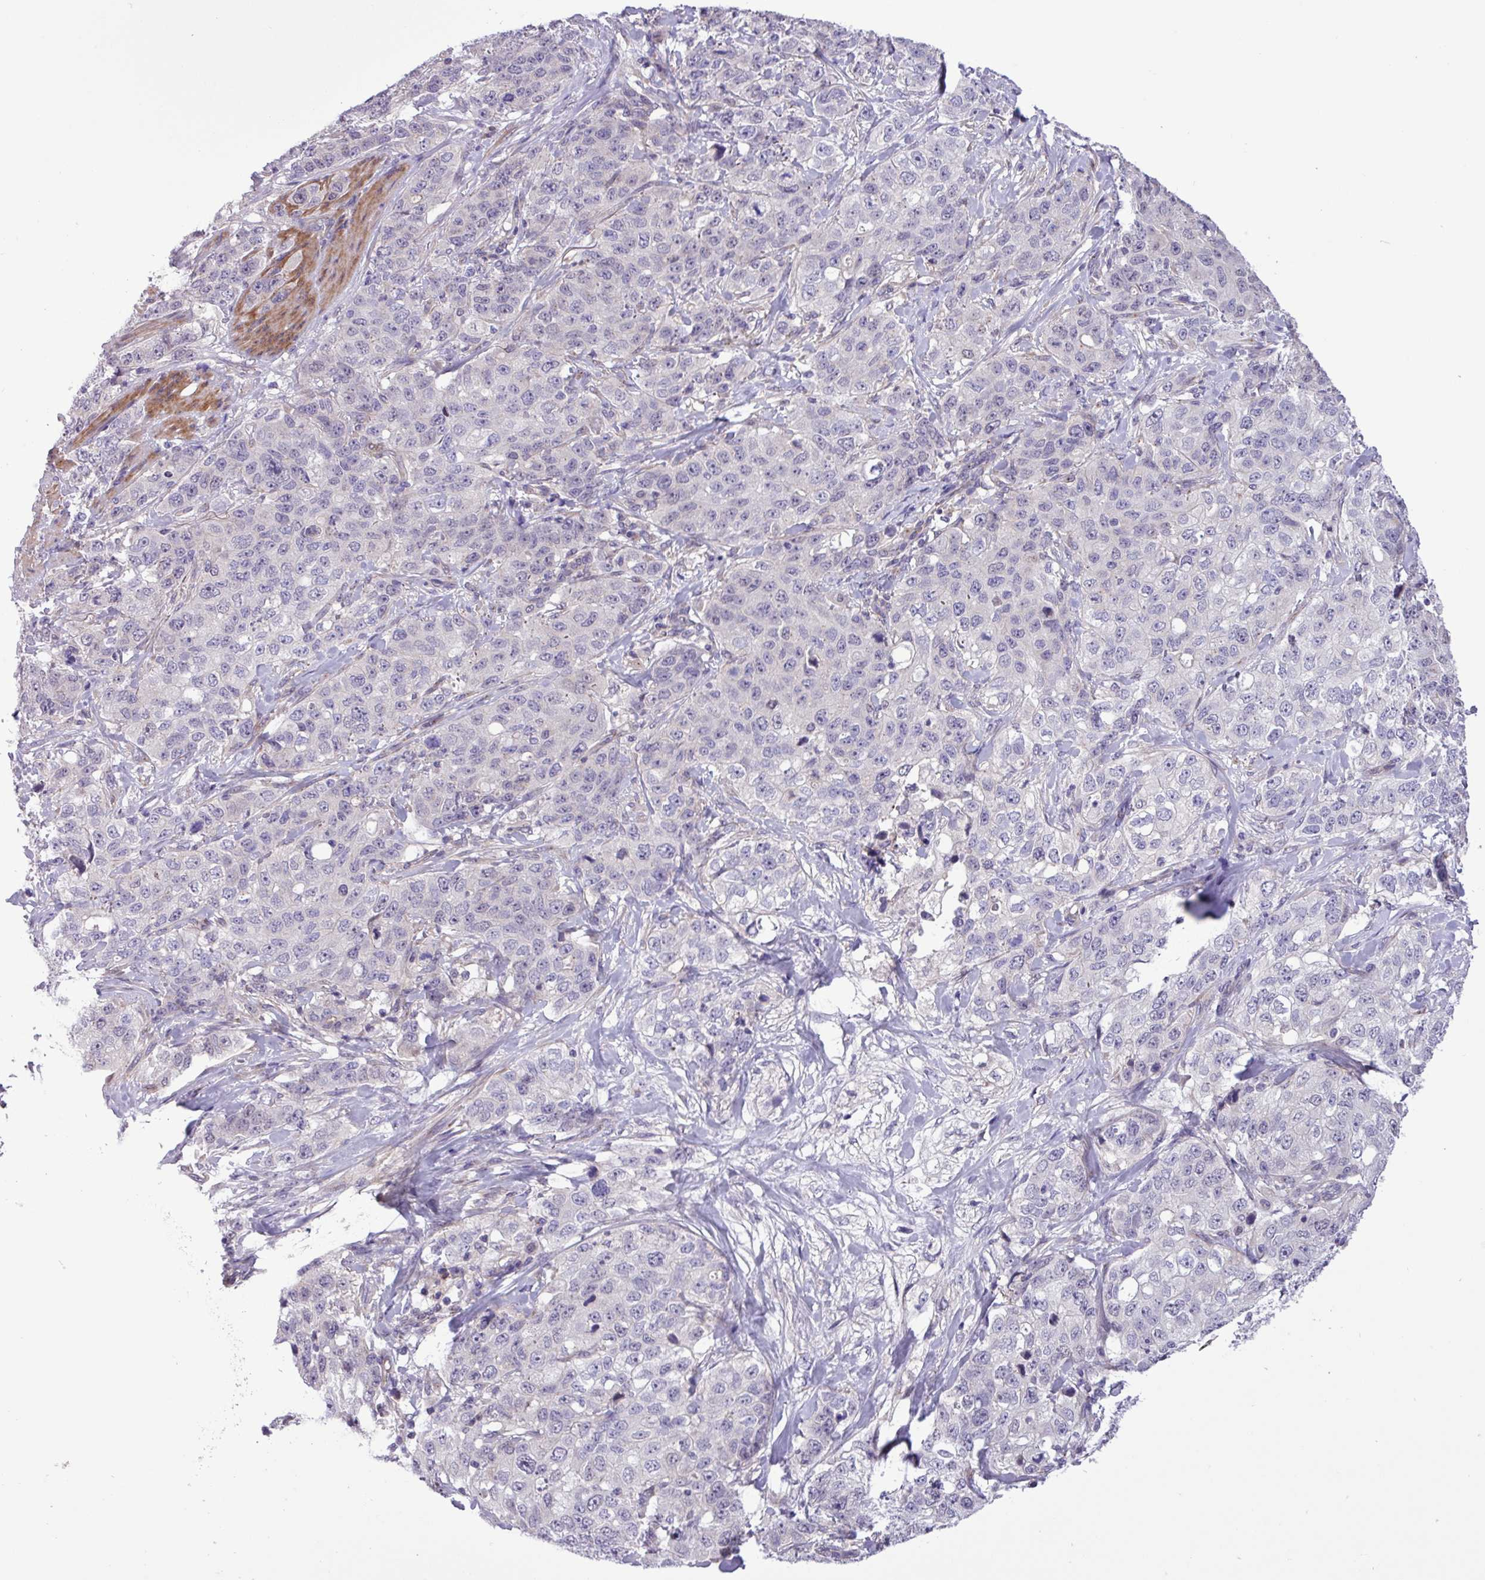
{"staining": {"intensity": "negative", "quantity": "none", "location": "none"}, "tissue": "stomach cancer", "cell_type": "Tumor cells", "image_type": "cancer", "snomed": [{"axis": "morphology", "description": "Adenocarcinoma, NOS"}, {"axis": "topography", "description": "Stomach"}], "caption": "Immunohistochemical staining of adenocarcinoma (stomach) shows no significant staining in tumor cells.", "gene": "SPINK8", "patient": {"sex": "male", "age": 48}}